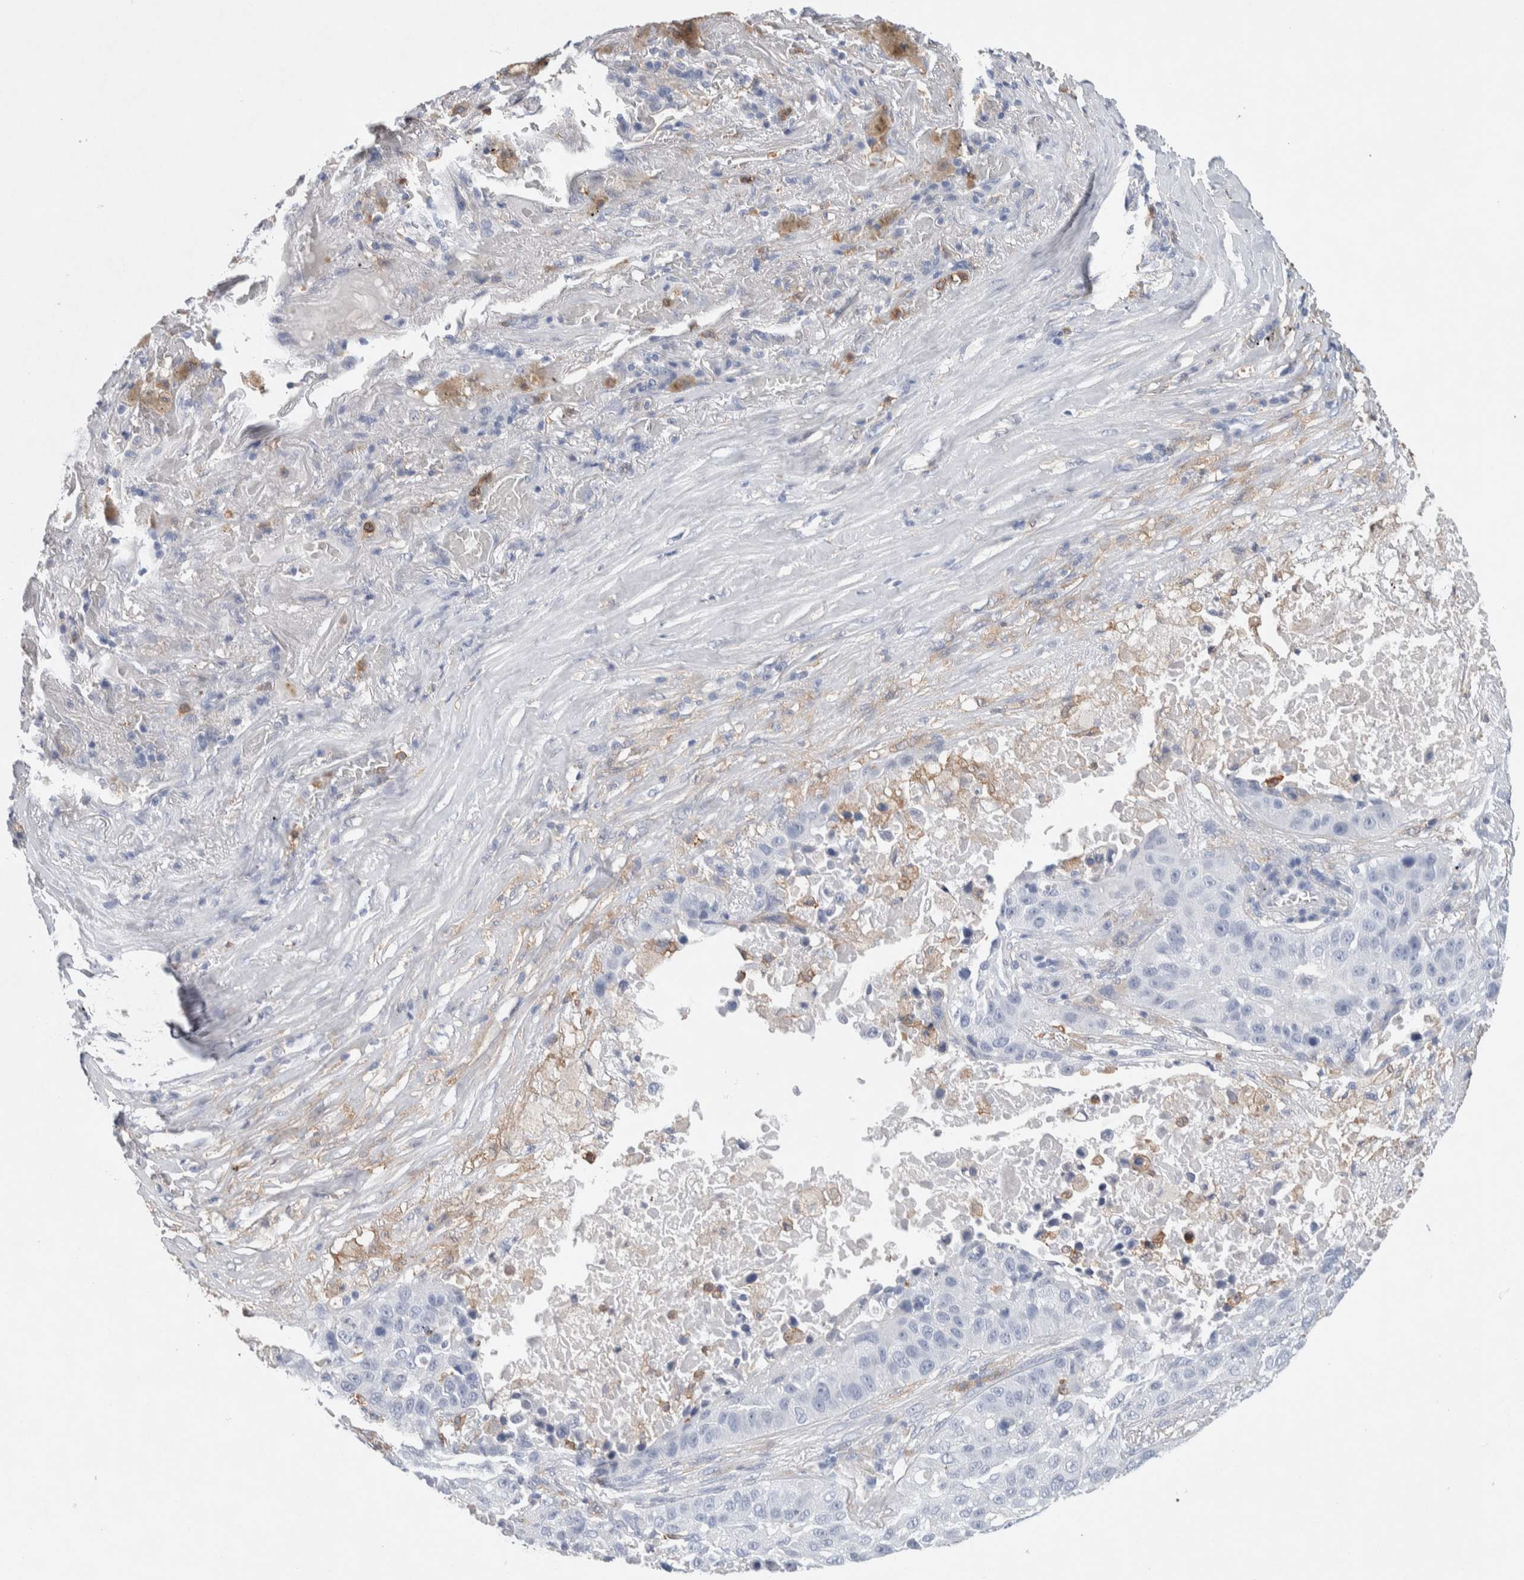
{"staining": {"intensity": "negative", "quantity": "none", "location": "none"}, "tissue": "lung cancer", "cell_type": "Tumor cells", "image_type": "cancer", "snomed": [{"axis": "morphology", "description": "Squamous cell carcinoma, NOS"}, {"axis": "topography", "description": "Lung"}], "caption": "Tumor cells show no significant protein staining in squamous cell carcinoma (lung).", "gene": "NCF2", "patient": {"sex": "male", "age": 57}}